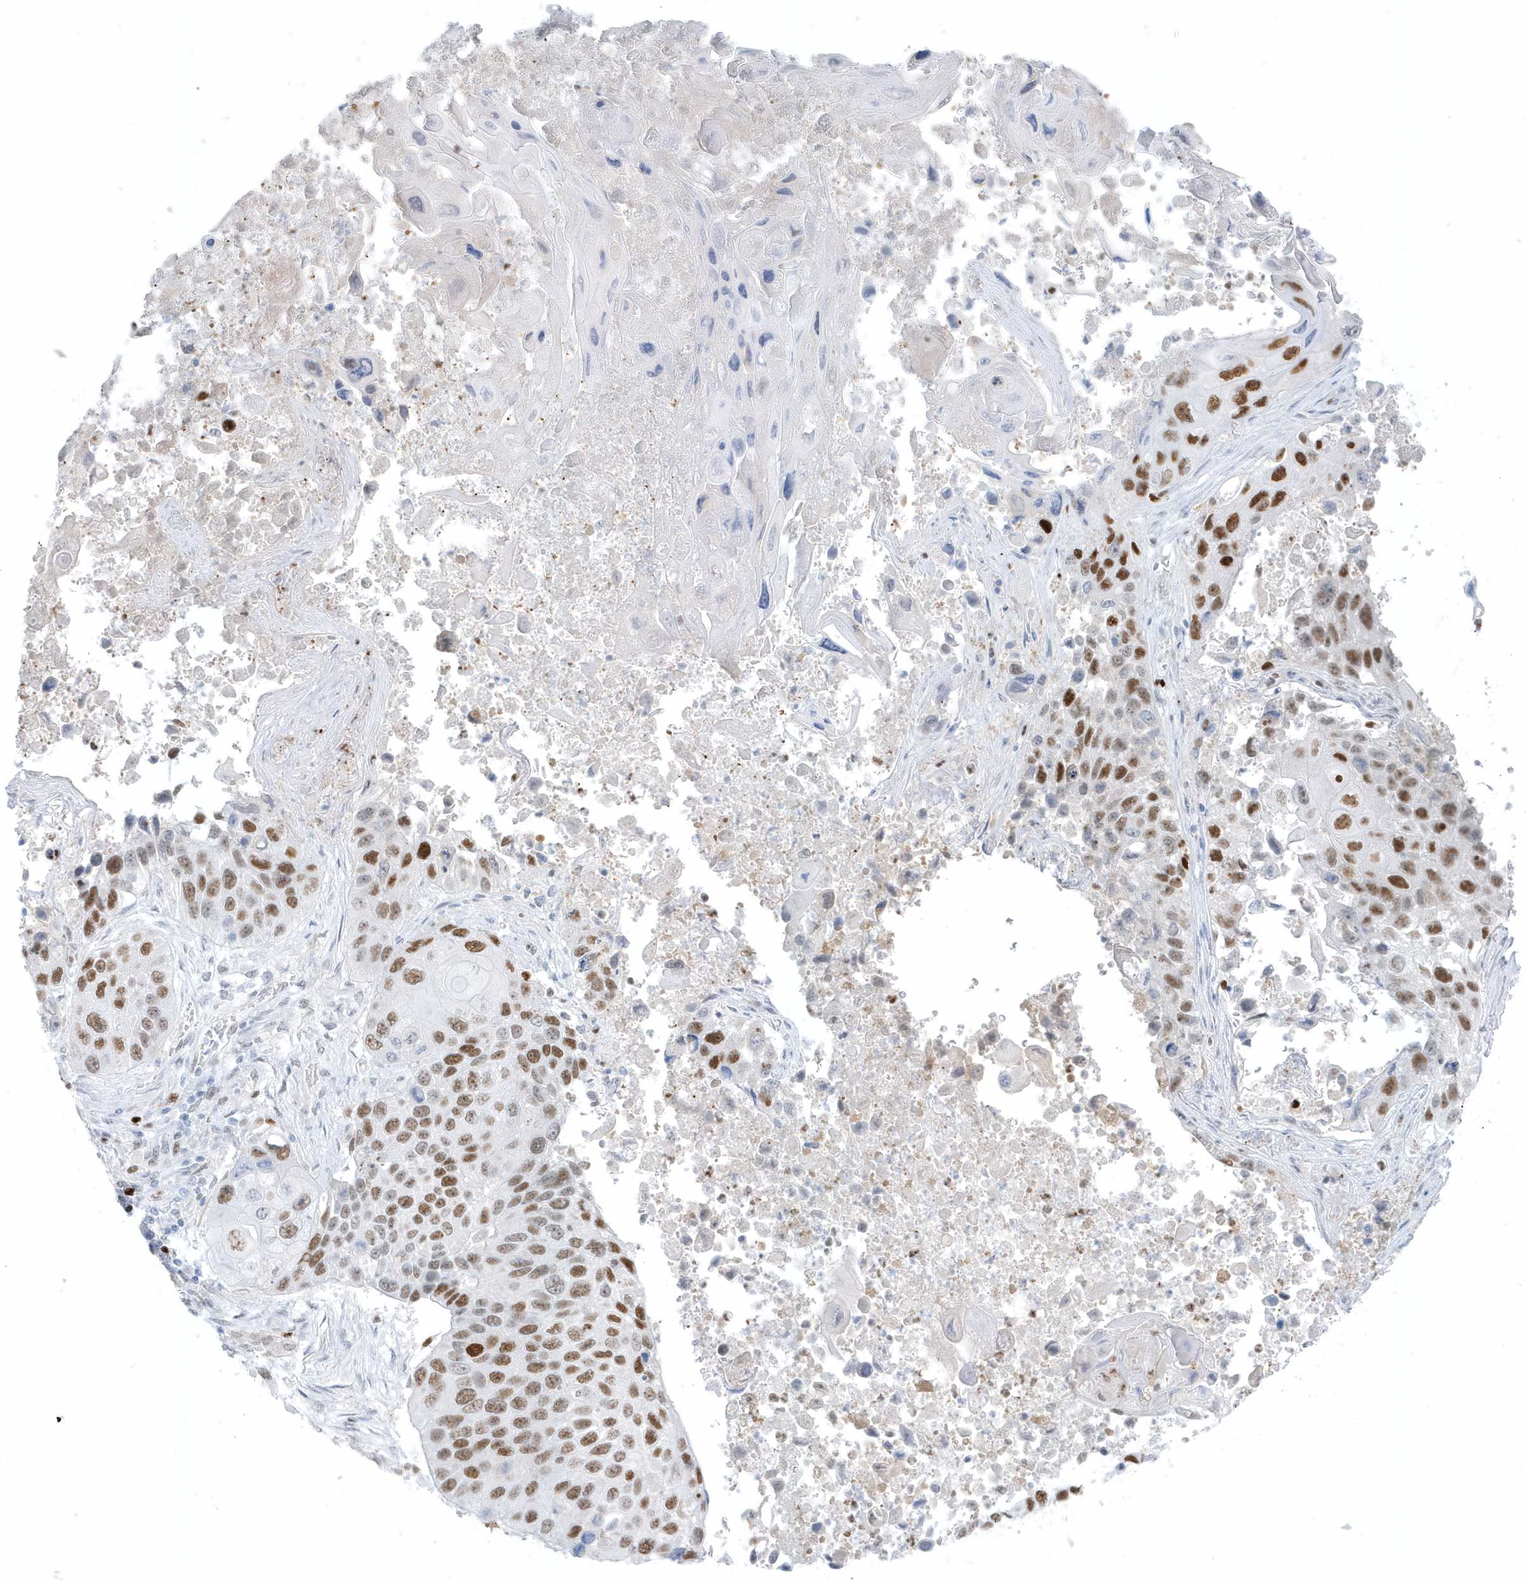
{"staining": {"intensity": "moderate", "quantity": ">75%", "location": "nuclear"}, "tissue": "lung cancer", "cell_type": "Tumor cells", "image_type": "cancer", "snomed": [{"axis": "morphology", "description": "Squamous cell carcinoma, NOS"}, {"axis": "topography", "description": "Lung"}], "caption": "Immunohistochemistry (IHC) (DAB) staining of lung cancer displays moderate nuclear protein positivity in about >75% of tumor cells.", "gene": "SMIM34", "patient": {"sex": "male", "age": 61}}